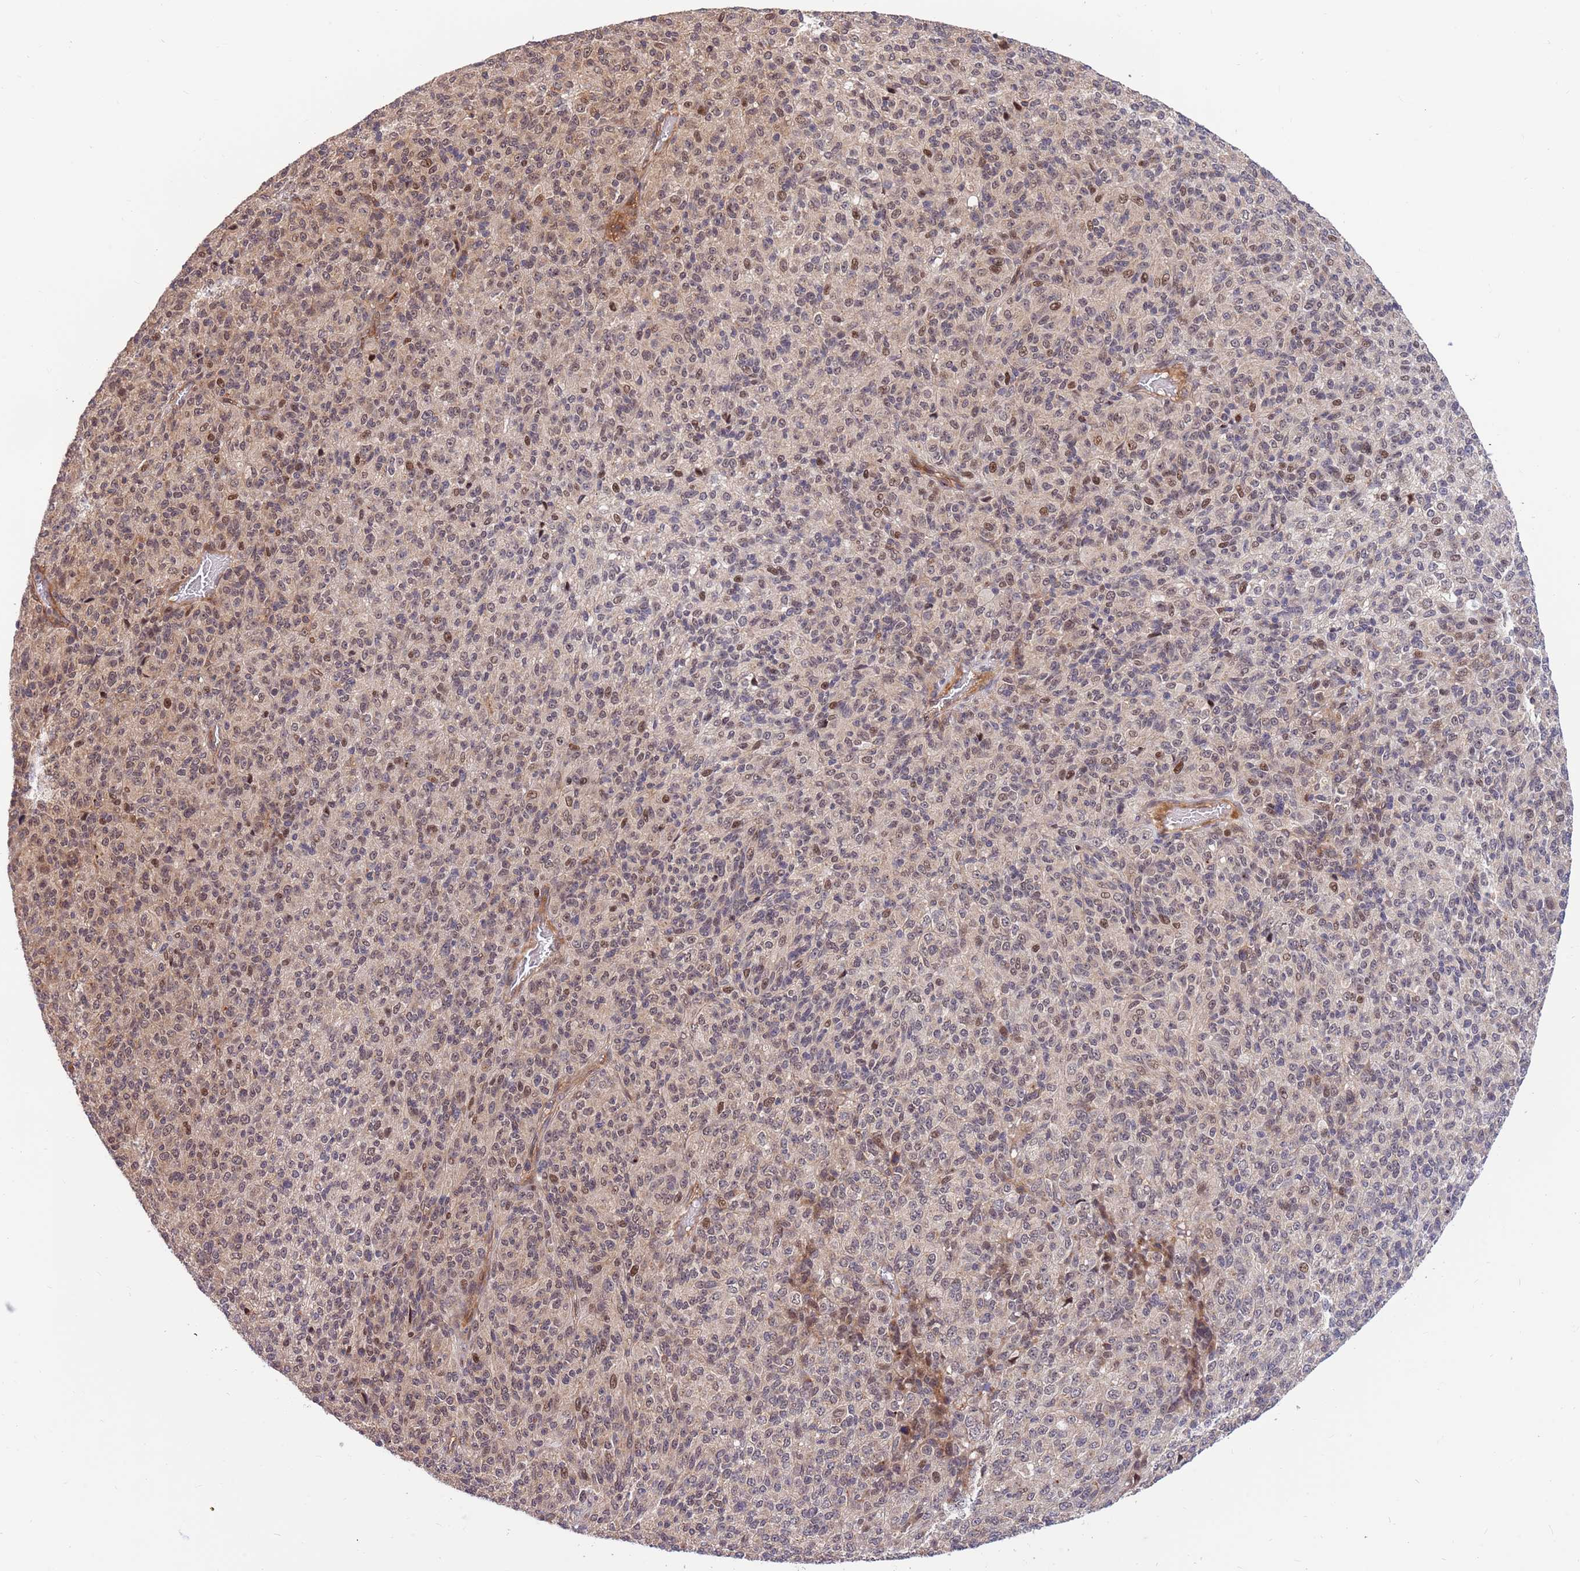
{"staining": {"intensity": "moderate", "quantity": "<25%", "location": "nuclear"}, "tissue": "melanoma", "cell_type": "Tumor cells", "image_type": "cancer", "snomed": [{"axis": "morphology", "description": "Malignant melanoma, Metastatic site"}, {"axis": "topography", "description": "Brain"}], "caption": "Immunohistochemical staining of human melanoma shows low levels of moderate nuclear positivity in approximately <25% of tumor cells.", "gene": "HAUS3", "patient": {"sex": "female", "age": 56}}